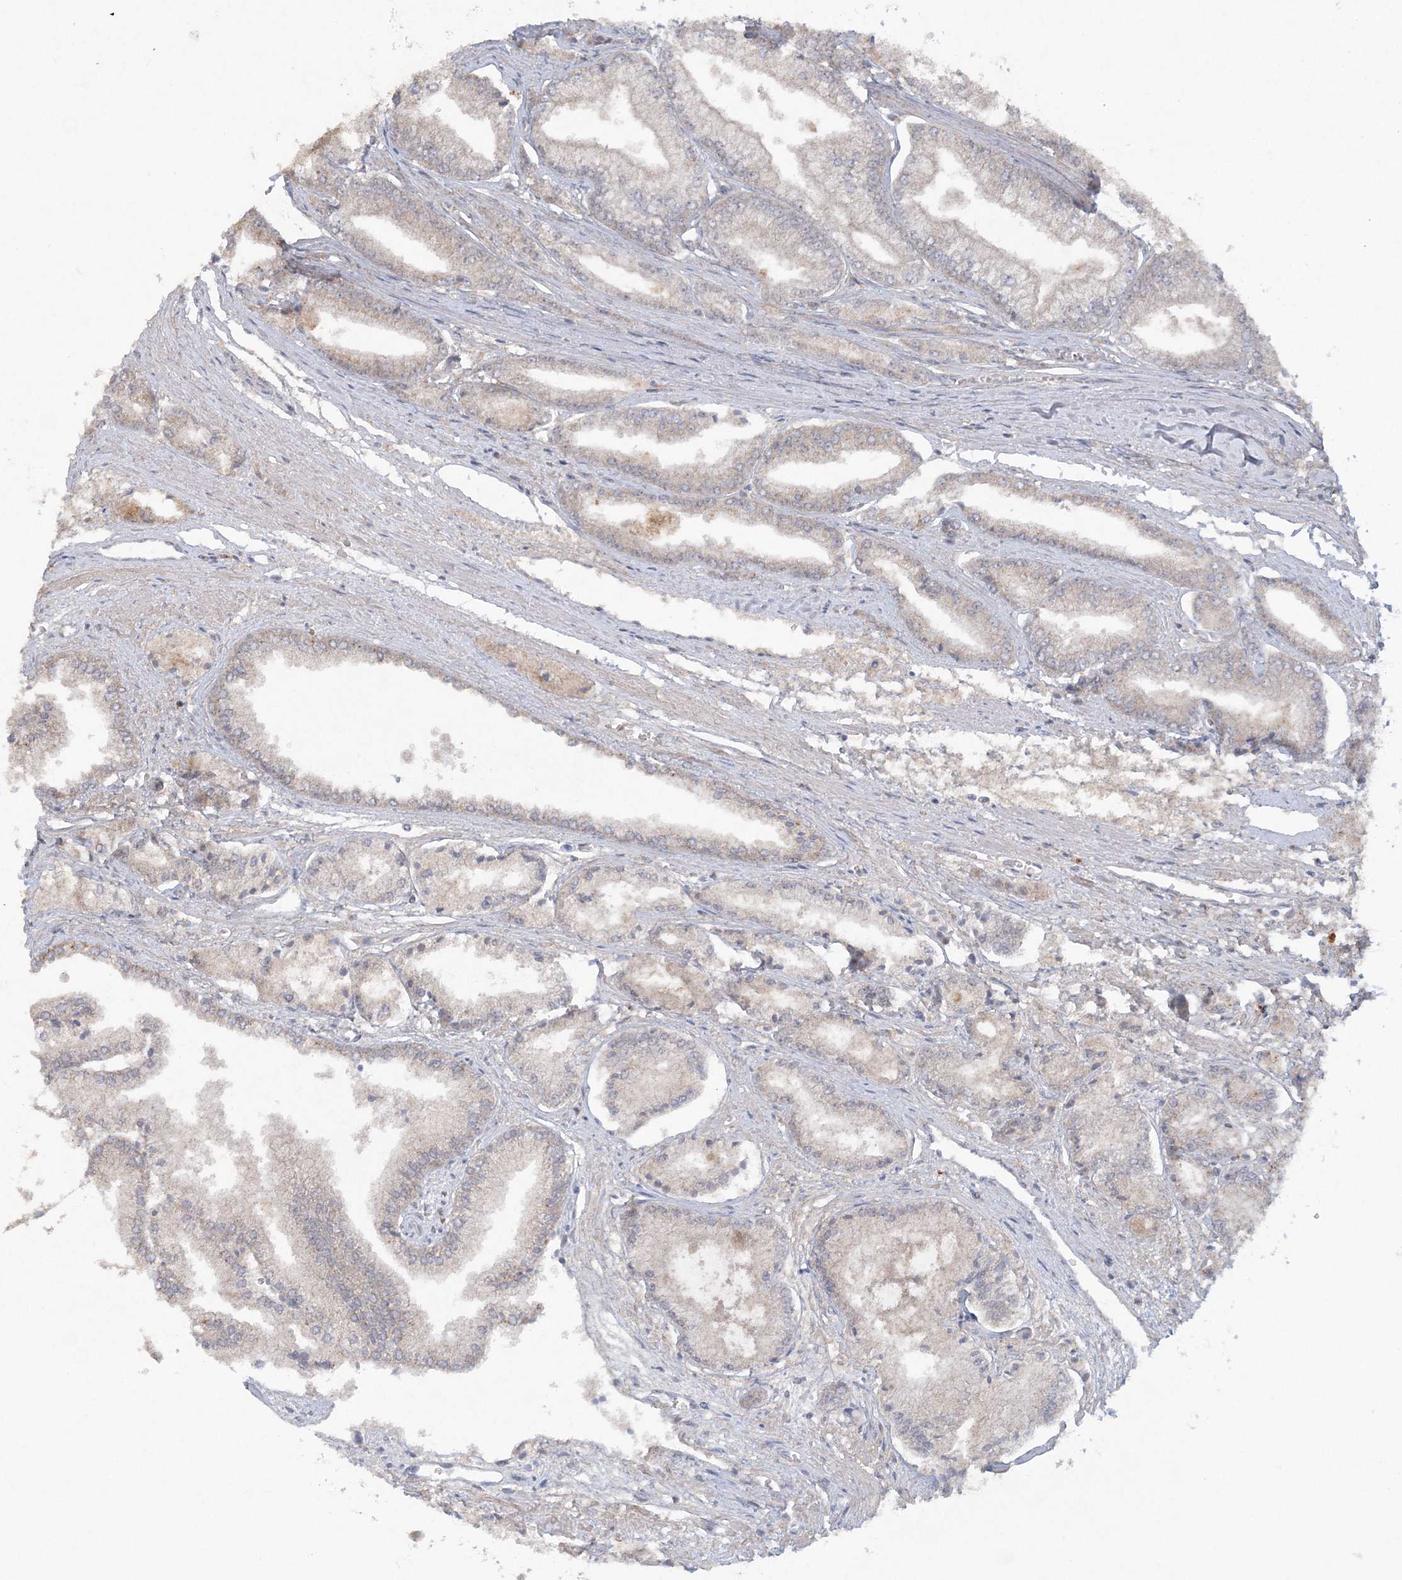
{"staining": {"intensity": "weak", "quantity": "<25%", "location": "cytoplasmic/membranous"}, "tissue": "prostate cancer", "cell_type": "Tumor cells", "image_type": "cancer", "snomed": [{"axis": "morphology", "description": "Adenocarcinoma, Low grade"}, {"axis": "topography", "description": "Prostate"}], "caption": "Photomicrograph shows no significant protein staining in tumor cells of prostate adenocarcinoma (low-grade).", "gene": "C1RL", "patient": {"sex": "male", "age": 52}}